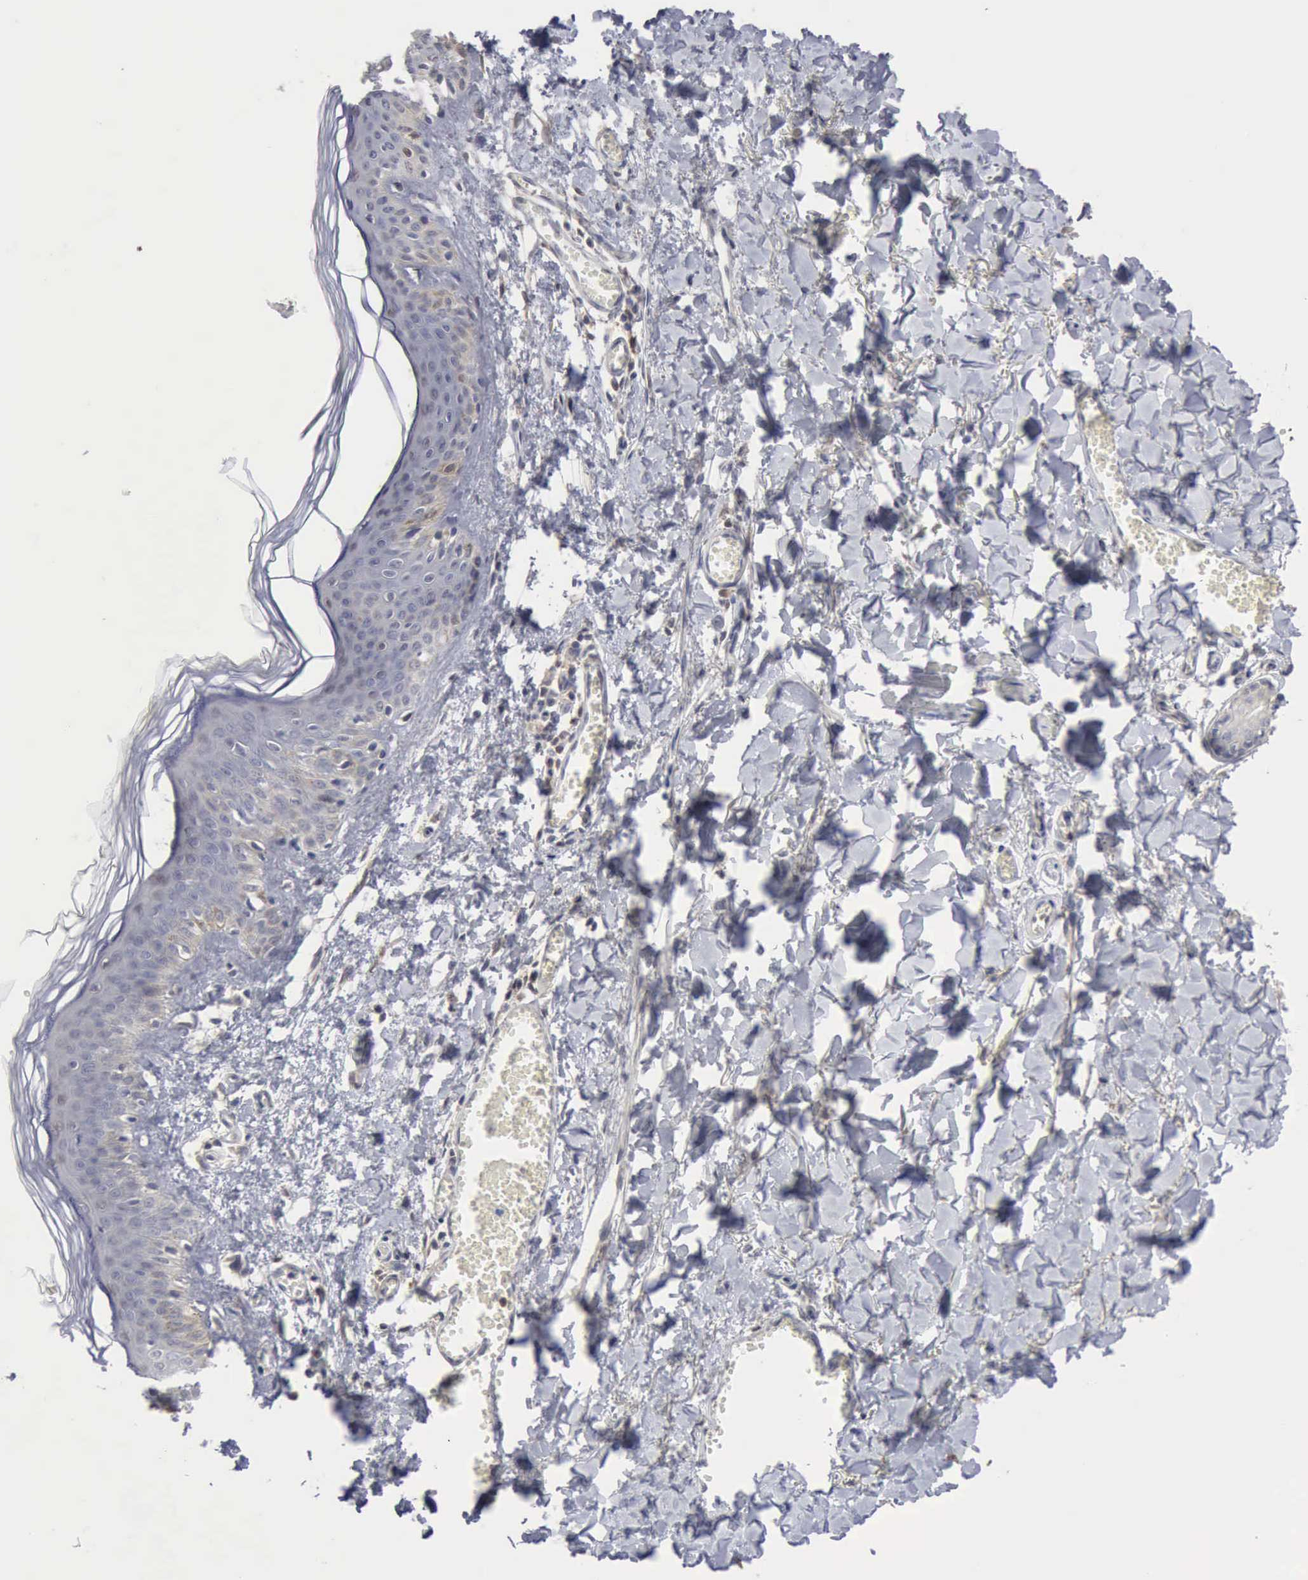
{"staining": {"intensity": "negative", "quantity": "none", "location": "none"}, "tissue": "skin", "cell_type": "Fibroblasts", "image_type": "normal", "snomed": [{"axis": "morphology", "description": "Normal tissue, NOS"}, {"axis": "morphology", "description": "Sarcoma, NOS"}, {"axis": "topography", "description": "Skin"}, {"axis": "topography", "description": "Soft tissue"}], "caption": "This is a photomicrograph of IHC staining of benign skin, which shows no staining in fibroblasts. (Immunohistochemistry (ihc), brightfield microscopy, high magnification).", "gene": "STAT1", "patient": {"sex": "female", "age": 51}}